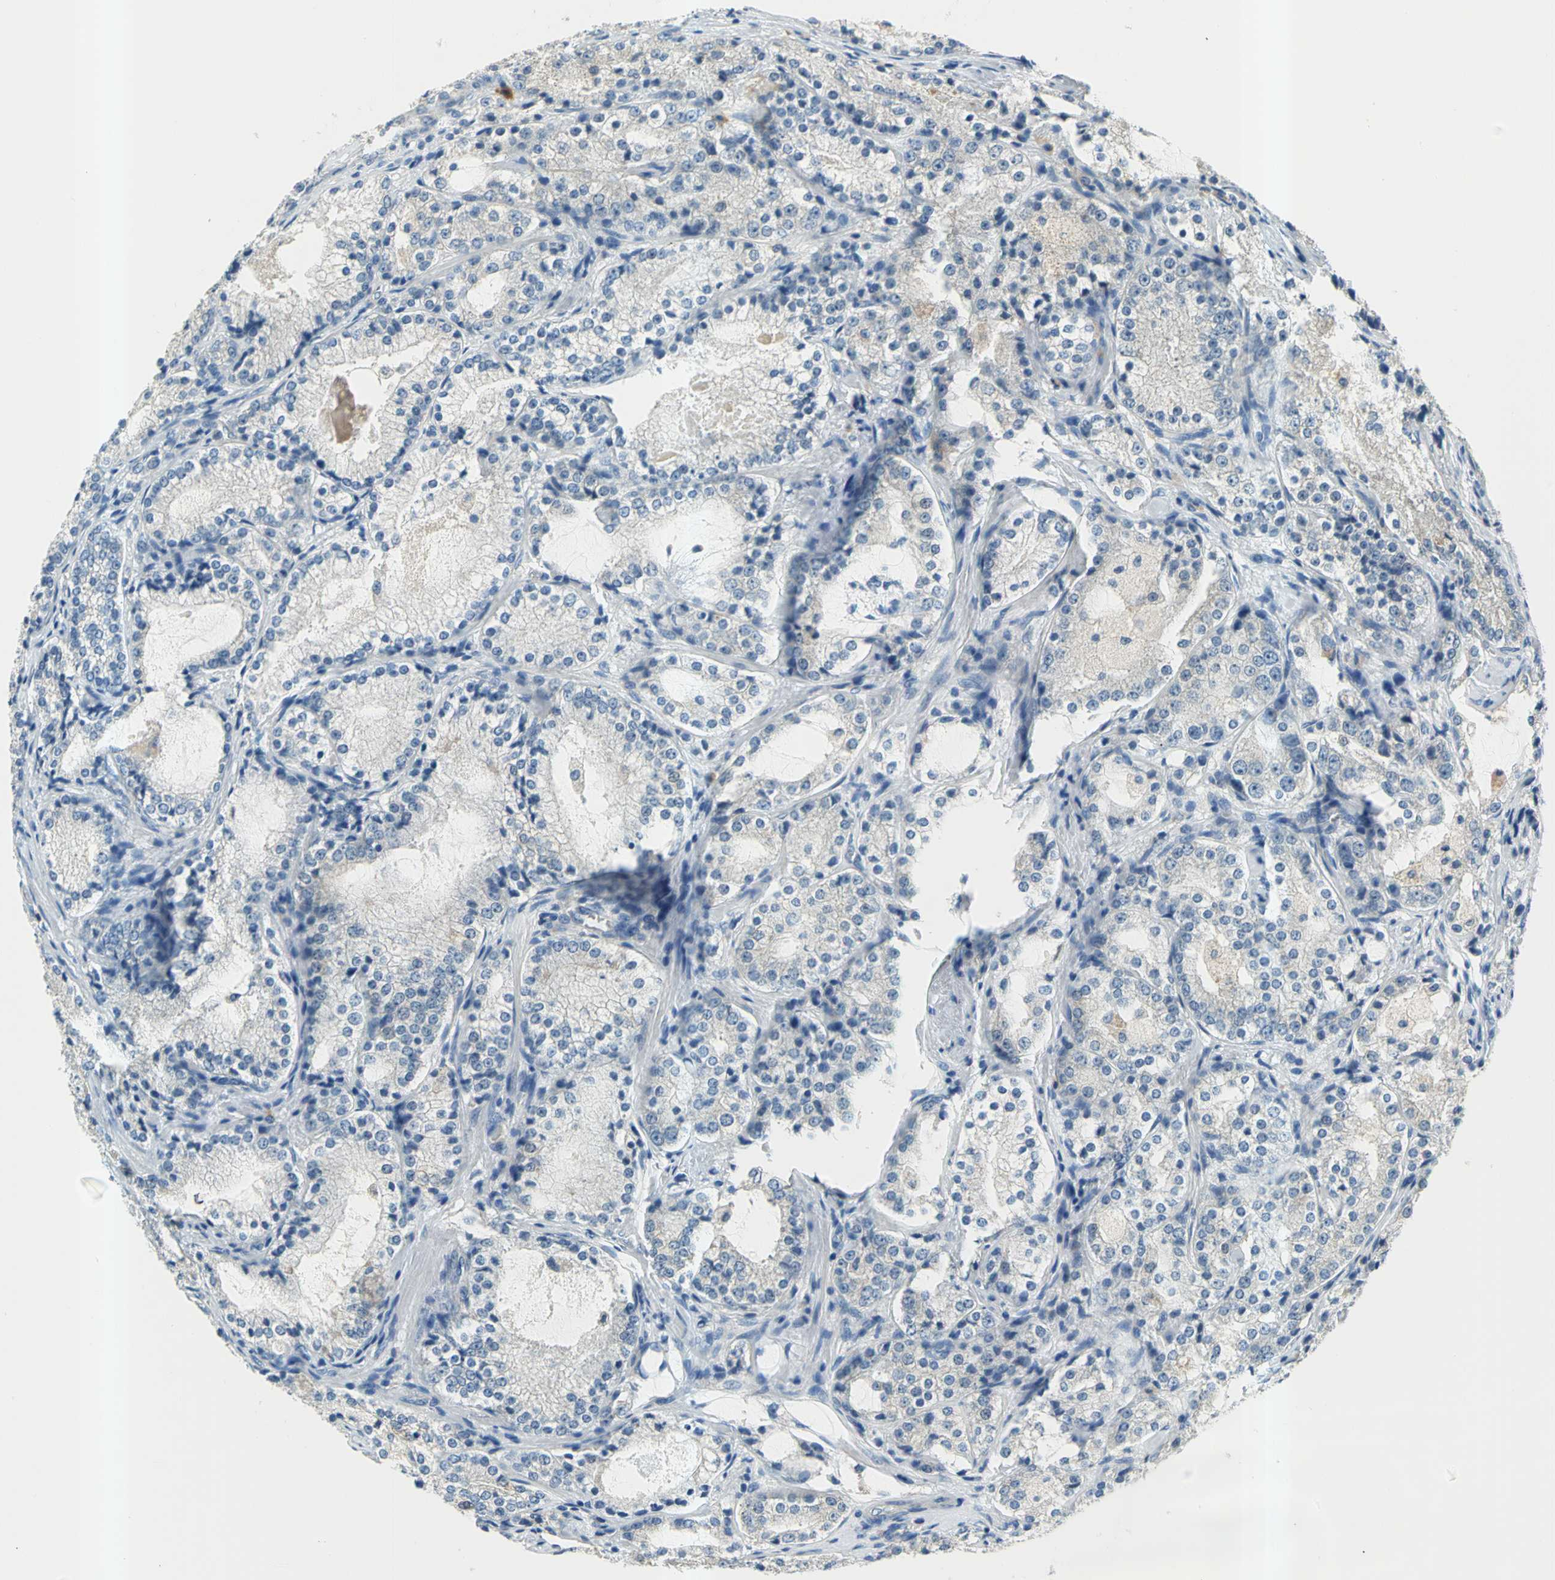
{"staining": {"intensity": "negative", "quantity": "none", "location": "none"}, "tissue": "prostate cancer", "cell_type": "Tumor cells", "image_type": "cancer", "snomed": [{"axis": "morphology", "description": "Adenocarcinoma, High grade"}, {"axis": "topography", "description": "Prostate"}], "caption": "Immunohistochemistry (IHC) image of neoplastic tissue: human high-grade adenocarcinoma (prostate) stained with DAB shows no significant protein staining in tumor cells. (DAB IHC, high magnification).", "gene": "SLC16A7", "patient": {"sex": "male", "age": 63}}